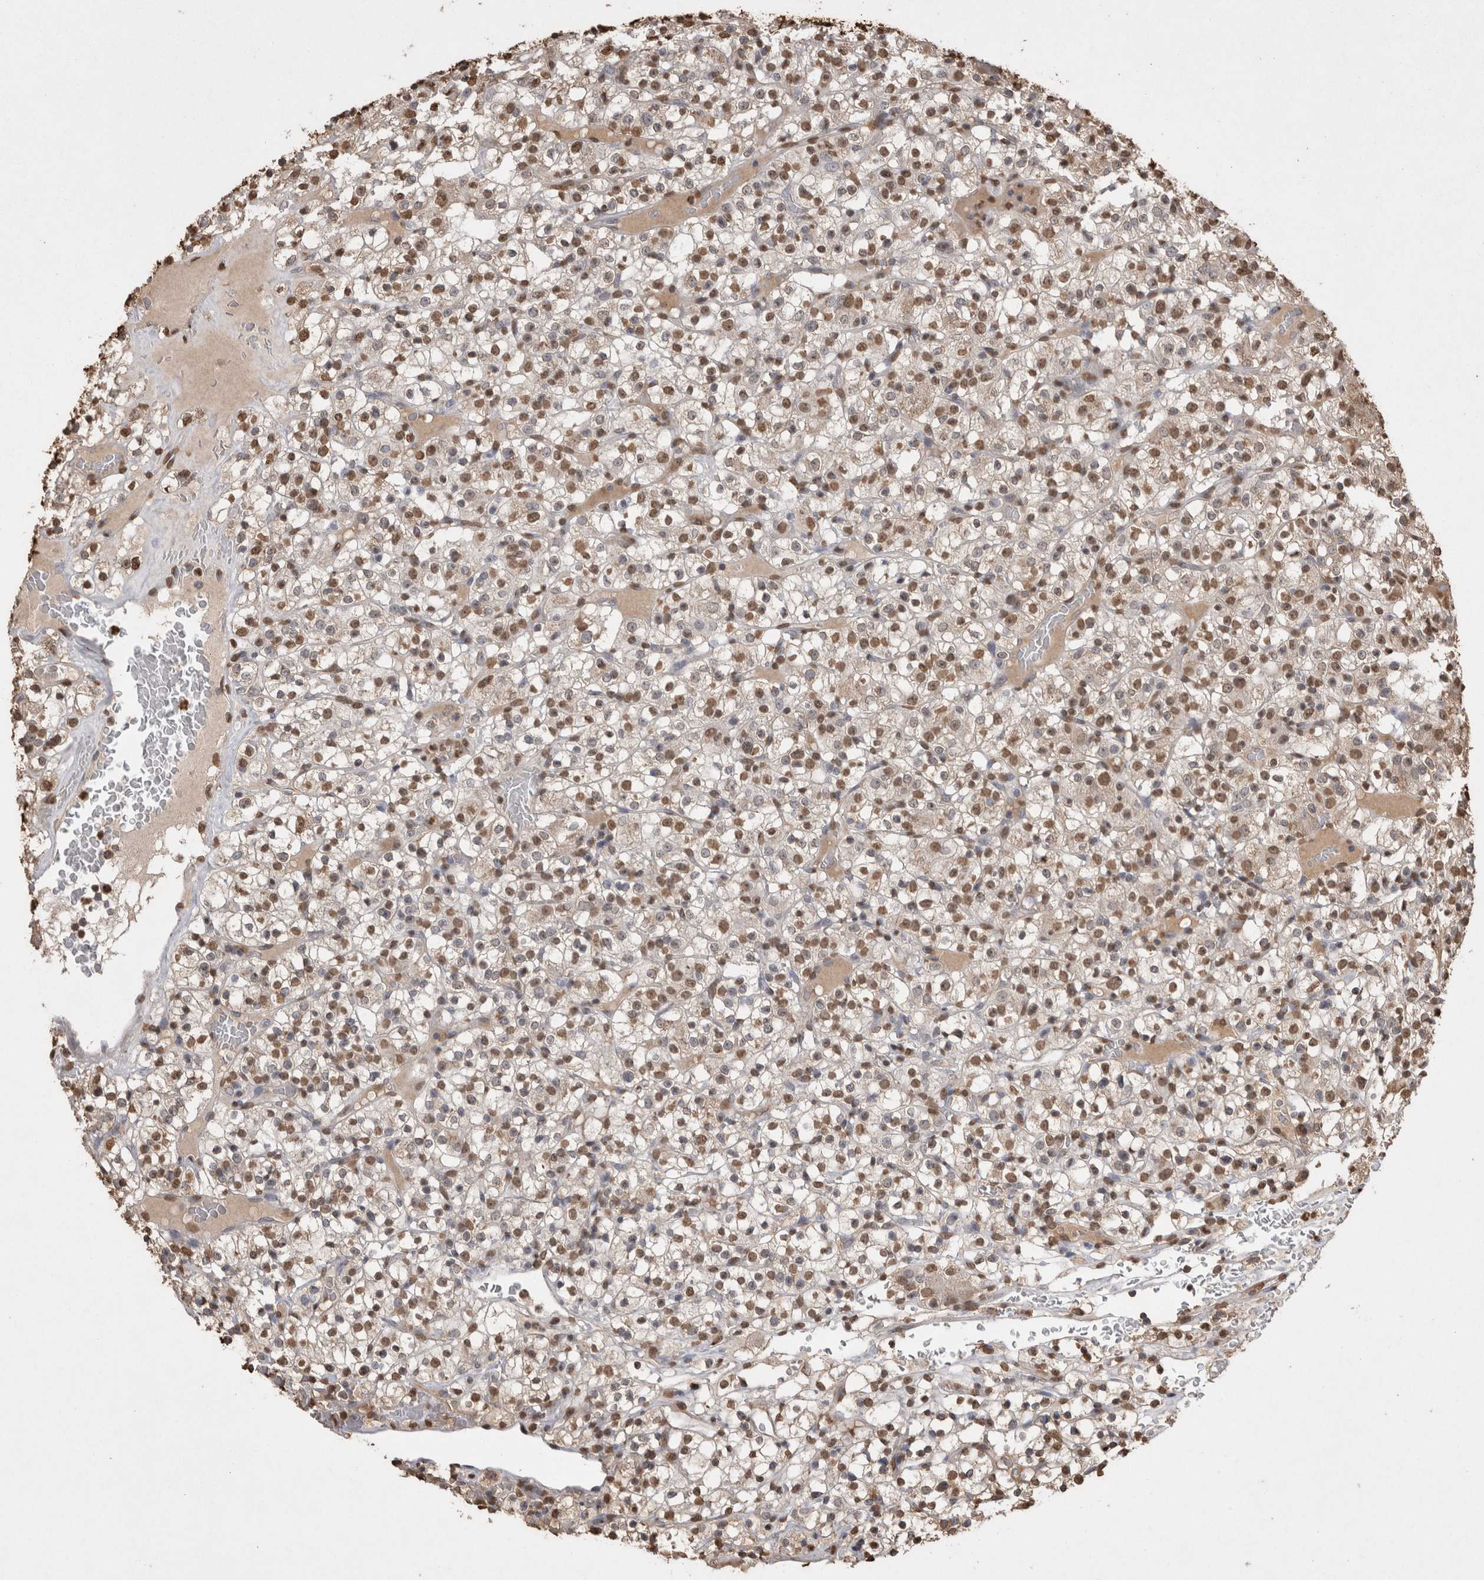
{"staining": {"intensity": "moderate", "quantity": ">75%", "location": "nuclear"}, "tissue": "renal cancer", "cell_type": "Tumor cells", "image_type": "cancer", "snomed": [{"axis": "morphology", "description": "Normal tissue, NOS"}, {"axis": "morphology", "description": "Adenocarcinoma, NOS"}, {"axis": "topography", "description": "Kidney"}], "caption": "Brown immunohistochemical staining in renal cancer displays moderate nuclear staining in about >75% of tumor cells. Using DAB (3,3'-diaminobenzidine) (brown) and hematoxylin (blue) stains, captured at high magnification using brightfield microscopy.", "gene": "POU5F1", "patient": {"sex": "female", "age": 72}}